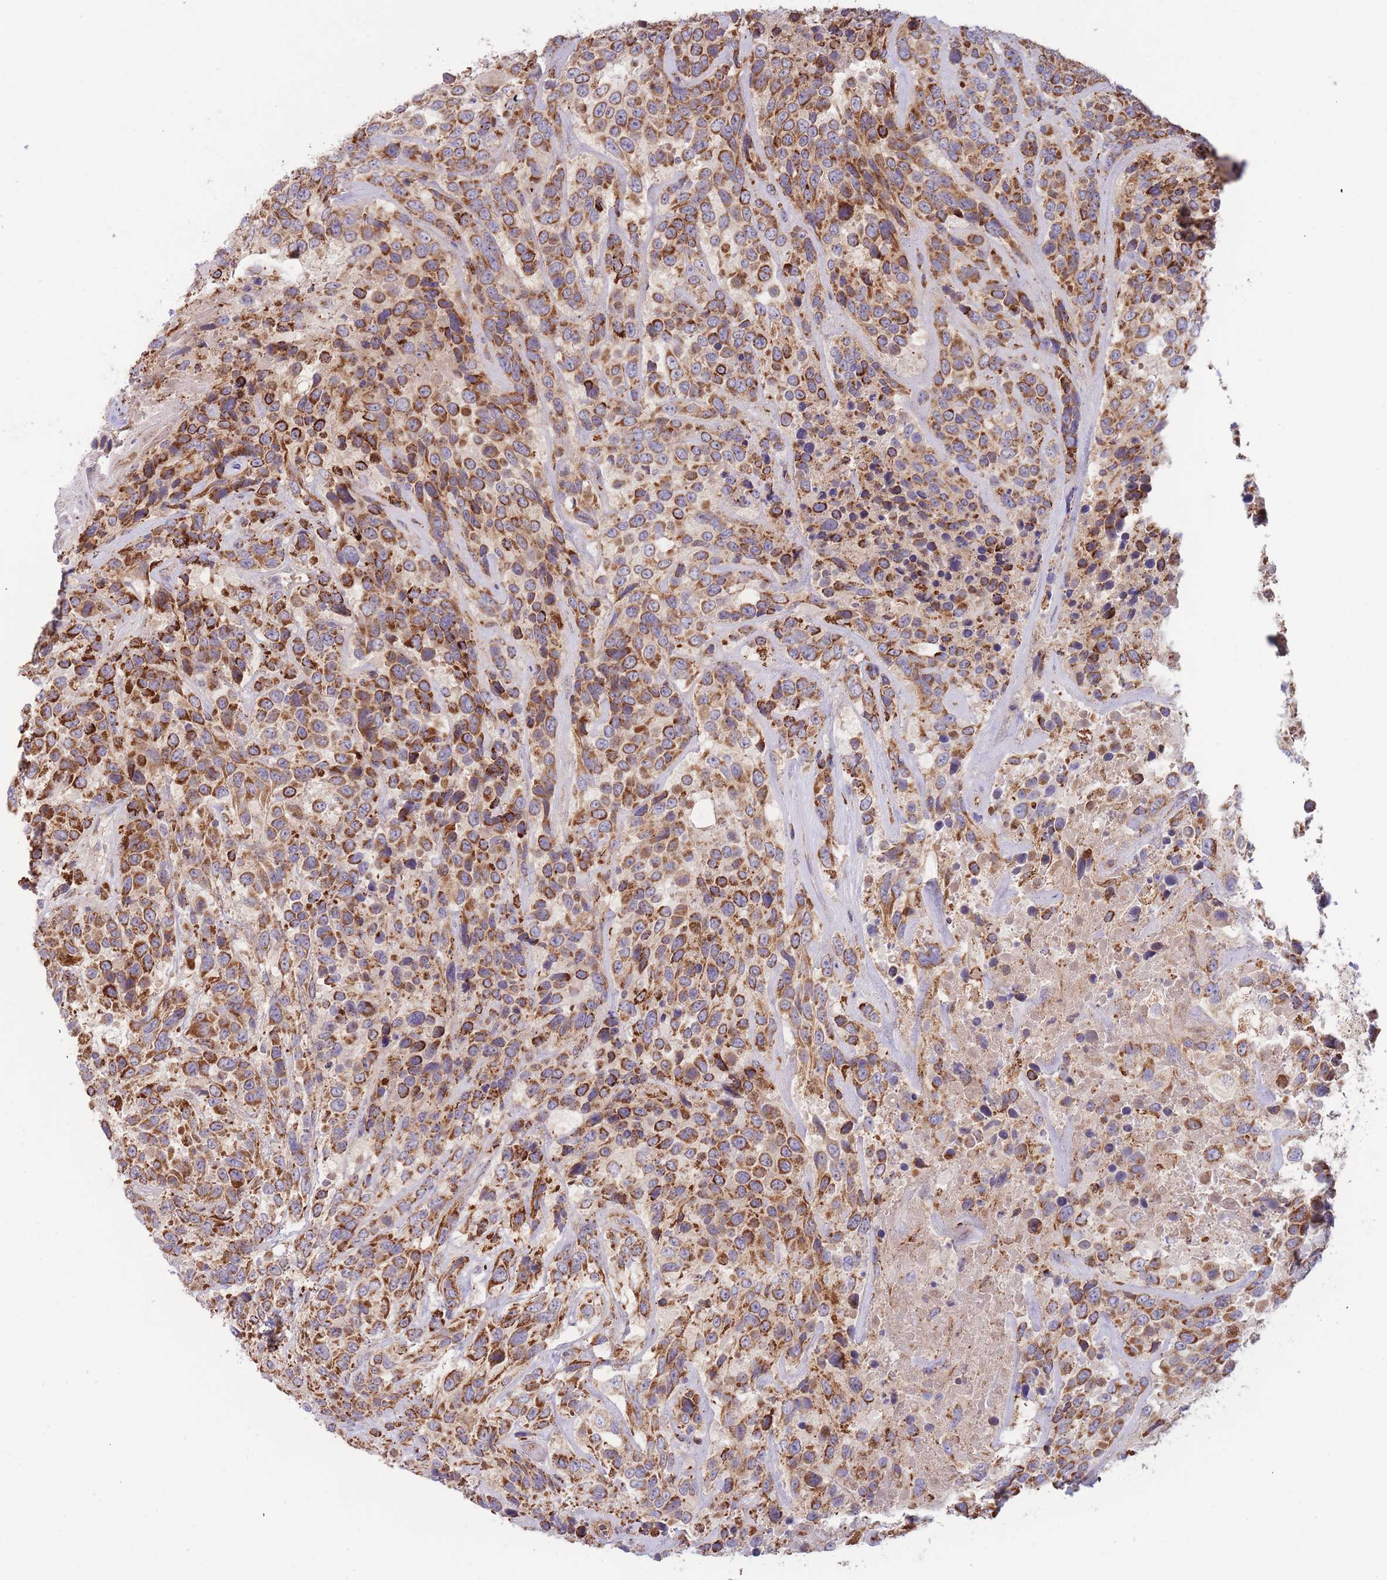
{"staining": {"intensity": "strong", "quantity": ">75%", "location": "cytoplasmic/membranous"}, "tissue": "urothelial cancer", "cell_type": "Tumor cells", "image_type": "cancer", "snomed": [{"axis": "morphology", "description": "Urothelial carcinoma, High grade"}, {"axis": "topography", "description": "Urinary bladder"}], "caption": "Protein positivity by immunohistochemistry exhibits strong cytoplasmic/membranous staining in approximately >75% of tumor cells in high-grade urothelial carcinoma. (IHC, brightfield microscopy, high magnification).", "gene": "MRPL17", "patient": {"sex": "female", "age": 70}}